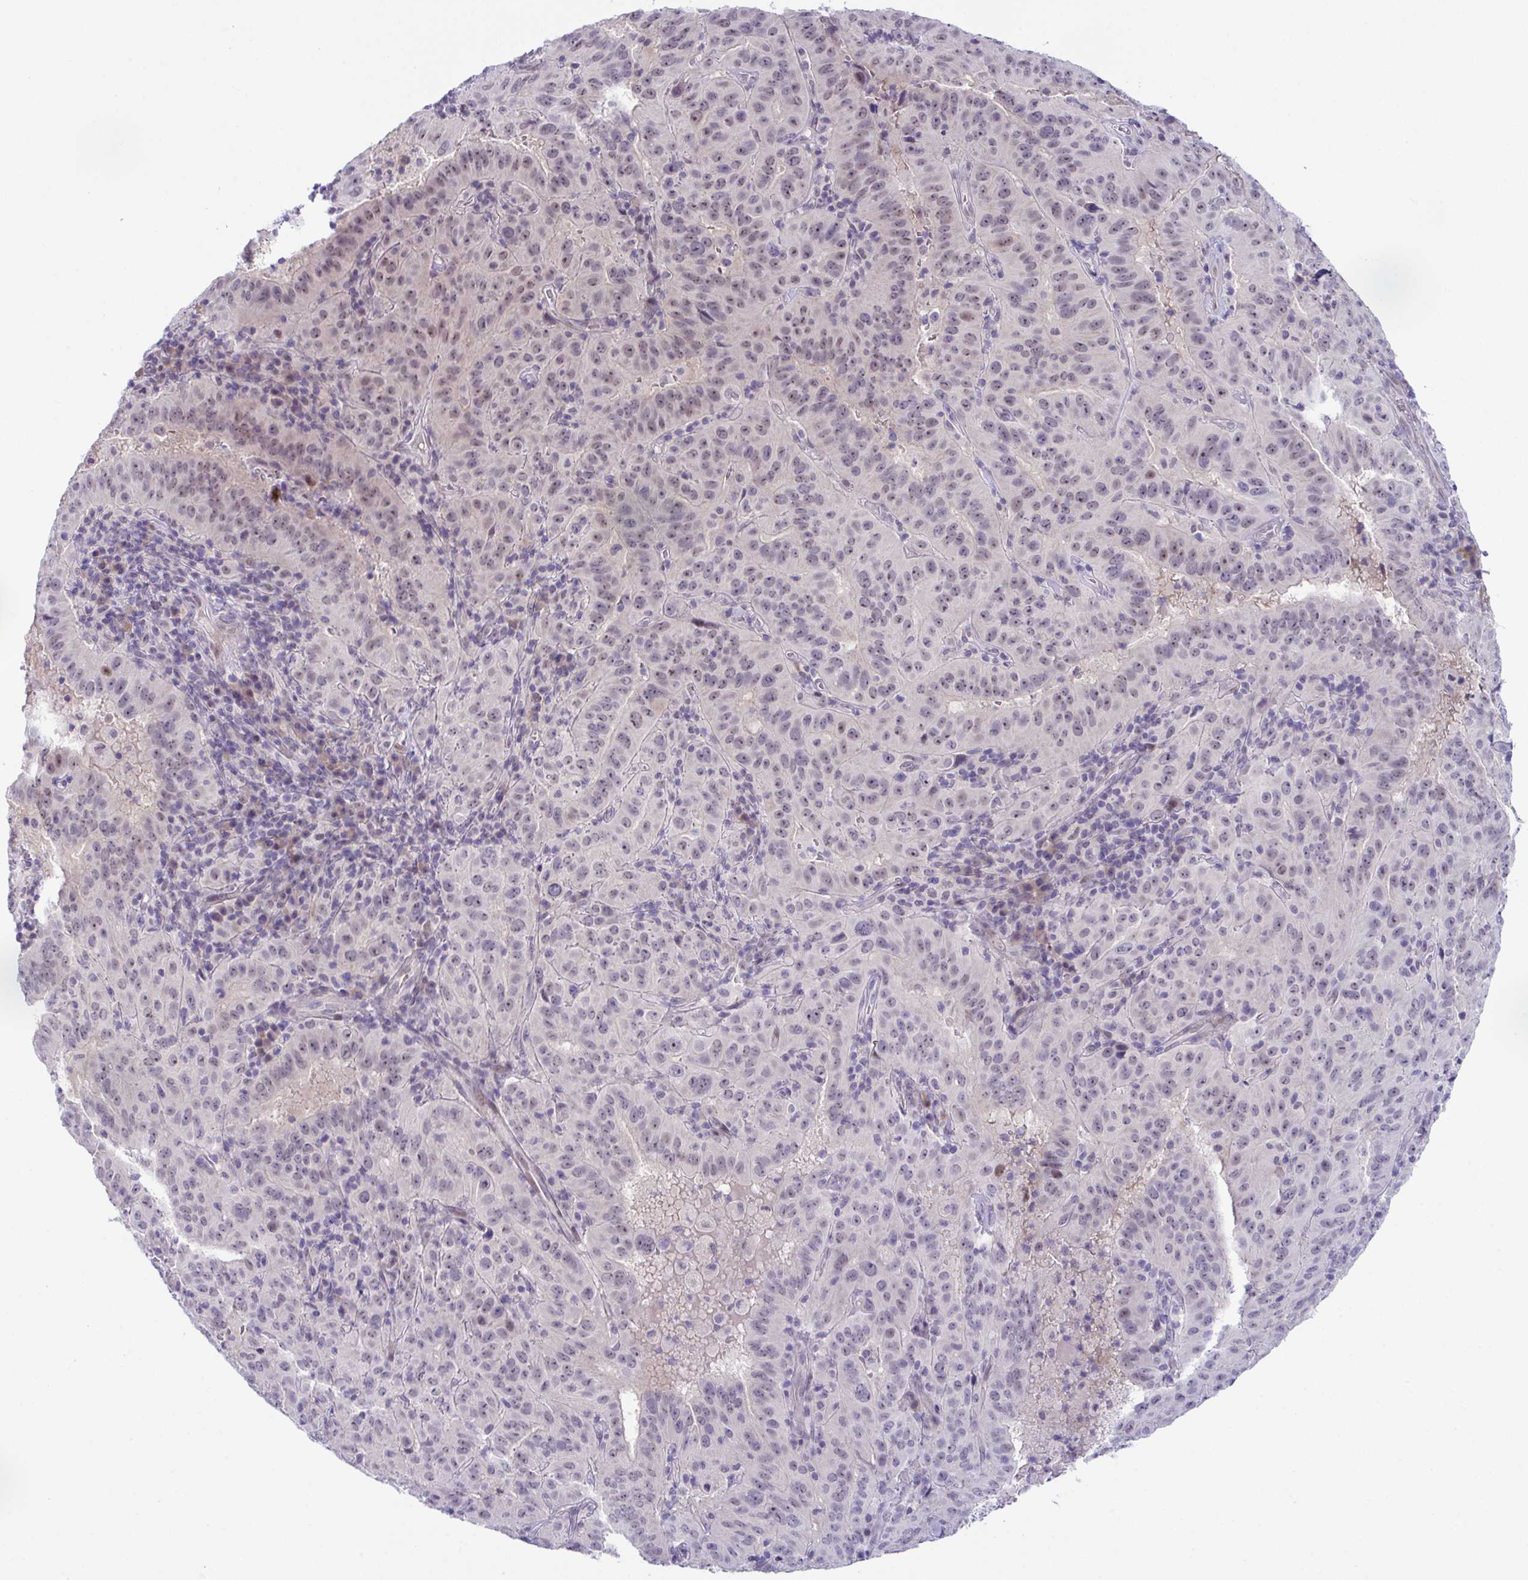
{"staining": {"intensity": "moderate", "quantity": "<25%", "location": "nuclear"}, "tissue": "pancreatic cancer", "cell_type": "Tumor cells", "image_type": "cancer", "snomed": [{"axis": "morphology", "description": "Adenocarcinoma, NOS"}, {"axis": "topography", "description": "Pancreas"}], "caption": "Moderate nuclear expression for a protein is identified in about <25% of tumor cells of adenocarcinoma (pancreatic) using IHC.", "gene": "USP35", "patient": {"sex": "male", "age": 63}}